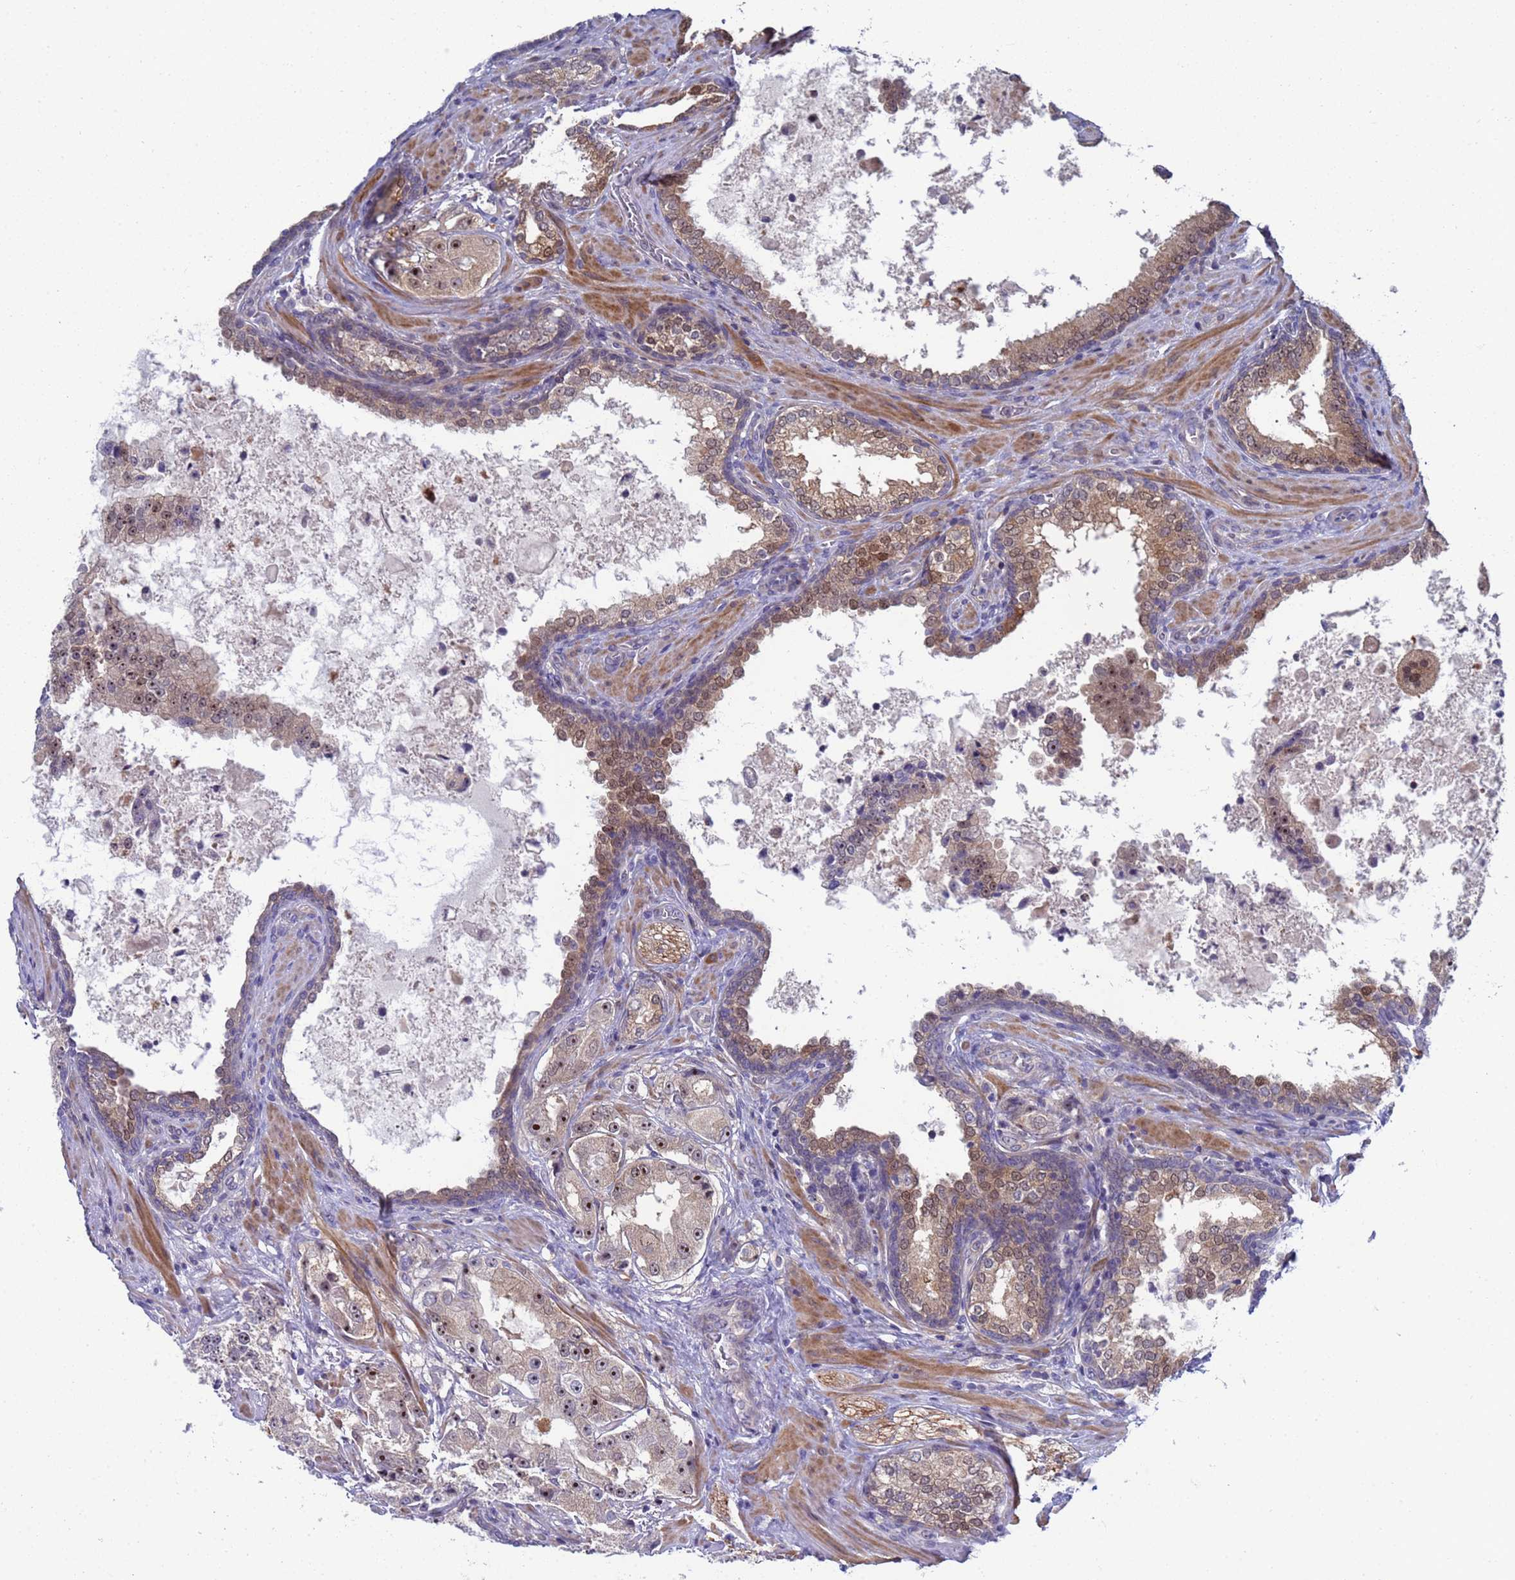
{"staining": {"intensity": "moderate", "quantity": ">75%", "location": "nuclear"}, "tissue": "prostate cancer", "cell_type": "Tumor cells", "image_type": "cancer", "snomed": [{"axis": "morphology", "description": "Adenocarcinoma, High grade"}, {"axis": "topography", "description": "Prostate"}], "caption": "The micrograph demonstrates a brown stain indicating the presence of a protein in the nuclear of tumor cells in prostate cancer.", "gene": "ENOSF1", "patient": {"sex": "male", "age": 73}}